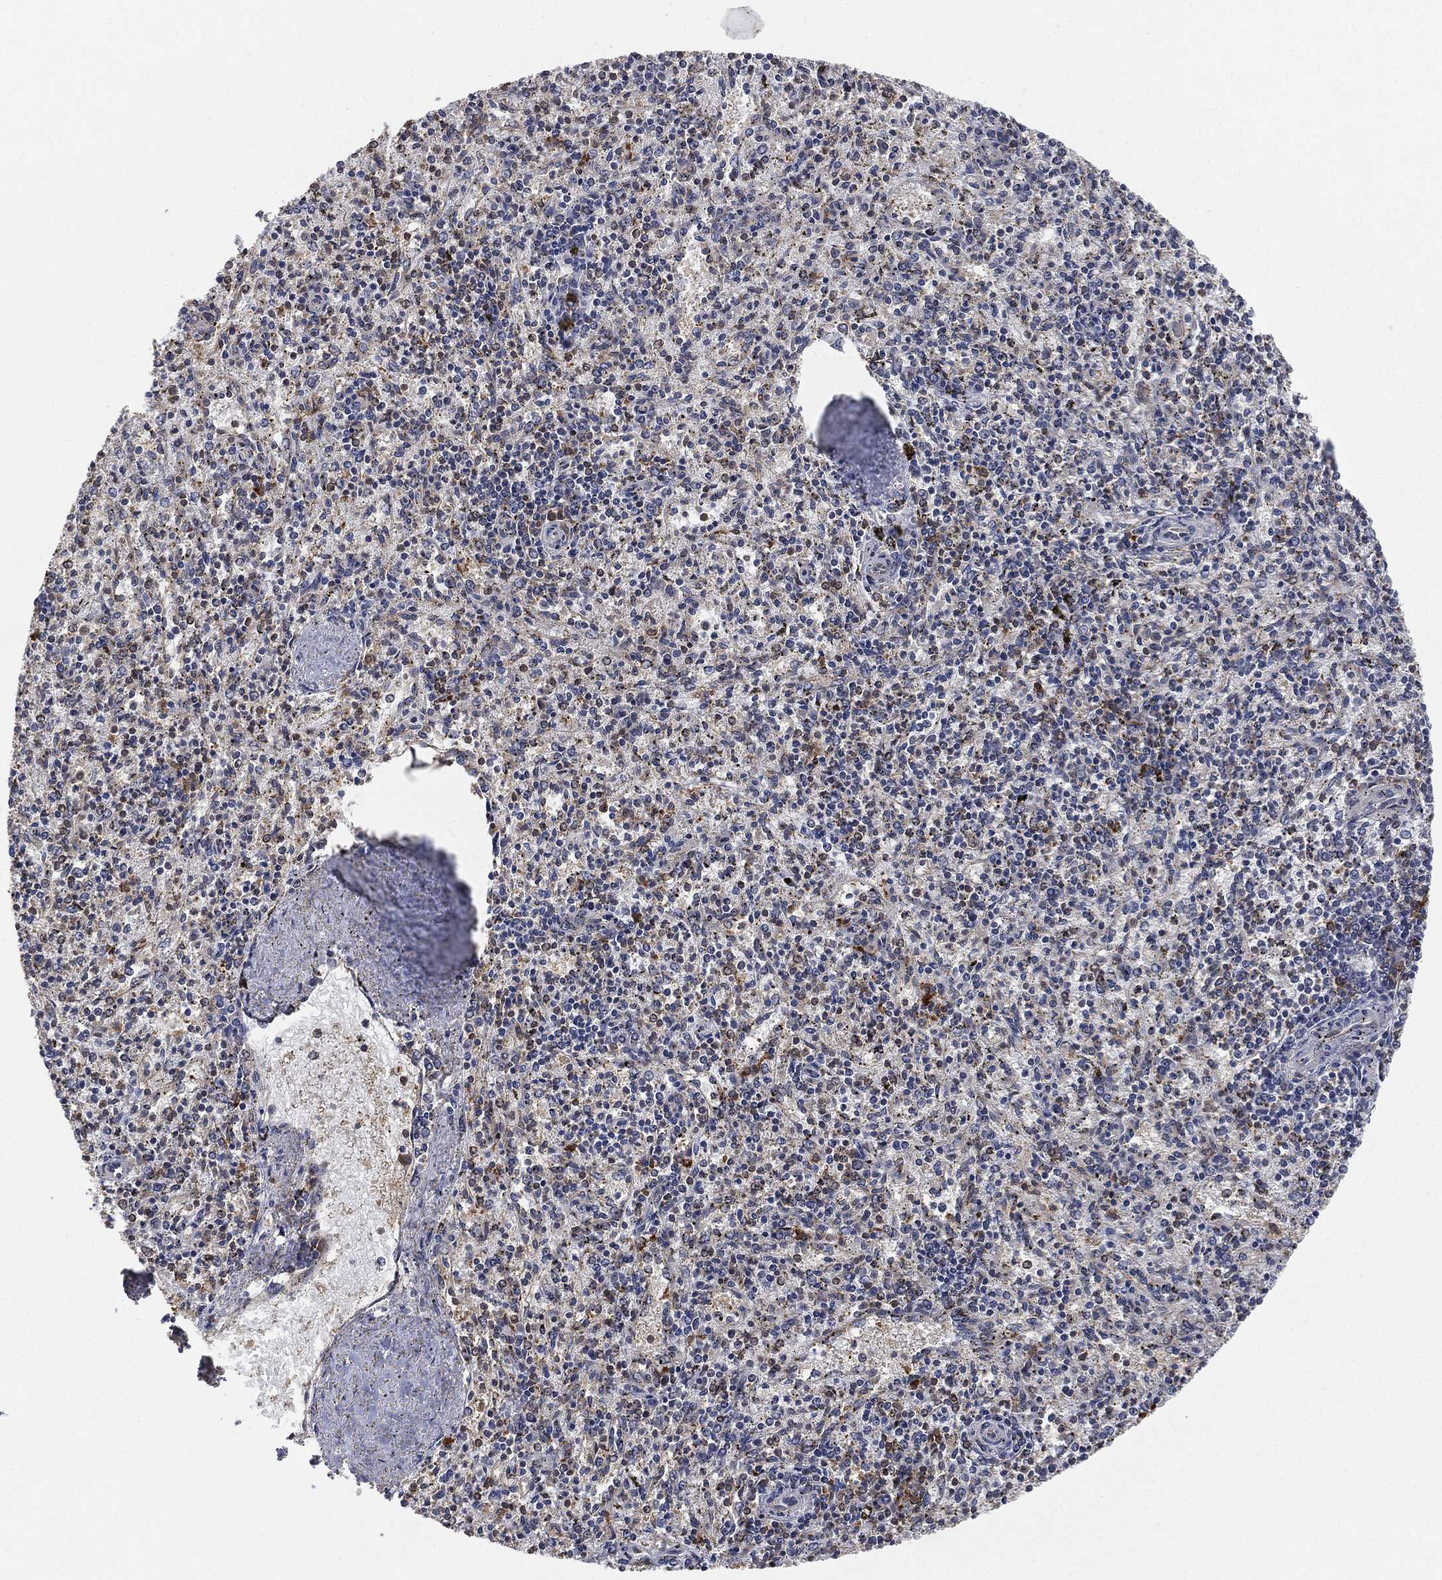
{"staining": {"intensity": "moderate", "quantity": "25%-75%", "location": "cytoplasmic/membranous"}, "tissue": "spleen", "cell_type": "Cells in red pulp", "image_type": "normal", "snomed": [{"axis": "morphology", "description": "Normal tissue, NOS"}, {"axis": "topography", "description": "Spleen"}], "caption": "Moderate cytoplasmic/membranous protein expression is identified in about 25%-75% of cells in red pulp in spleen. Nuclei are stained in blue.", "gene": "WDR26", "patient": {"sex": "female", "age": 37}}